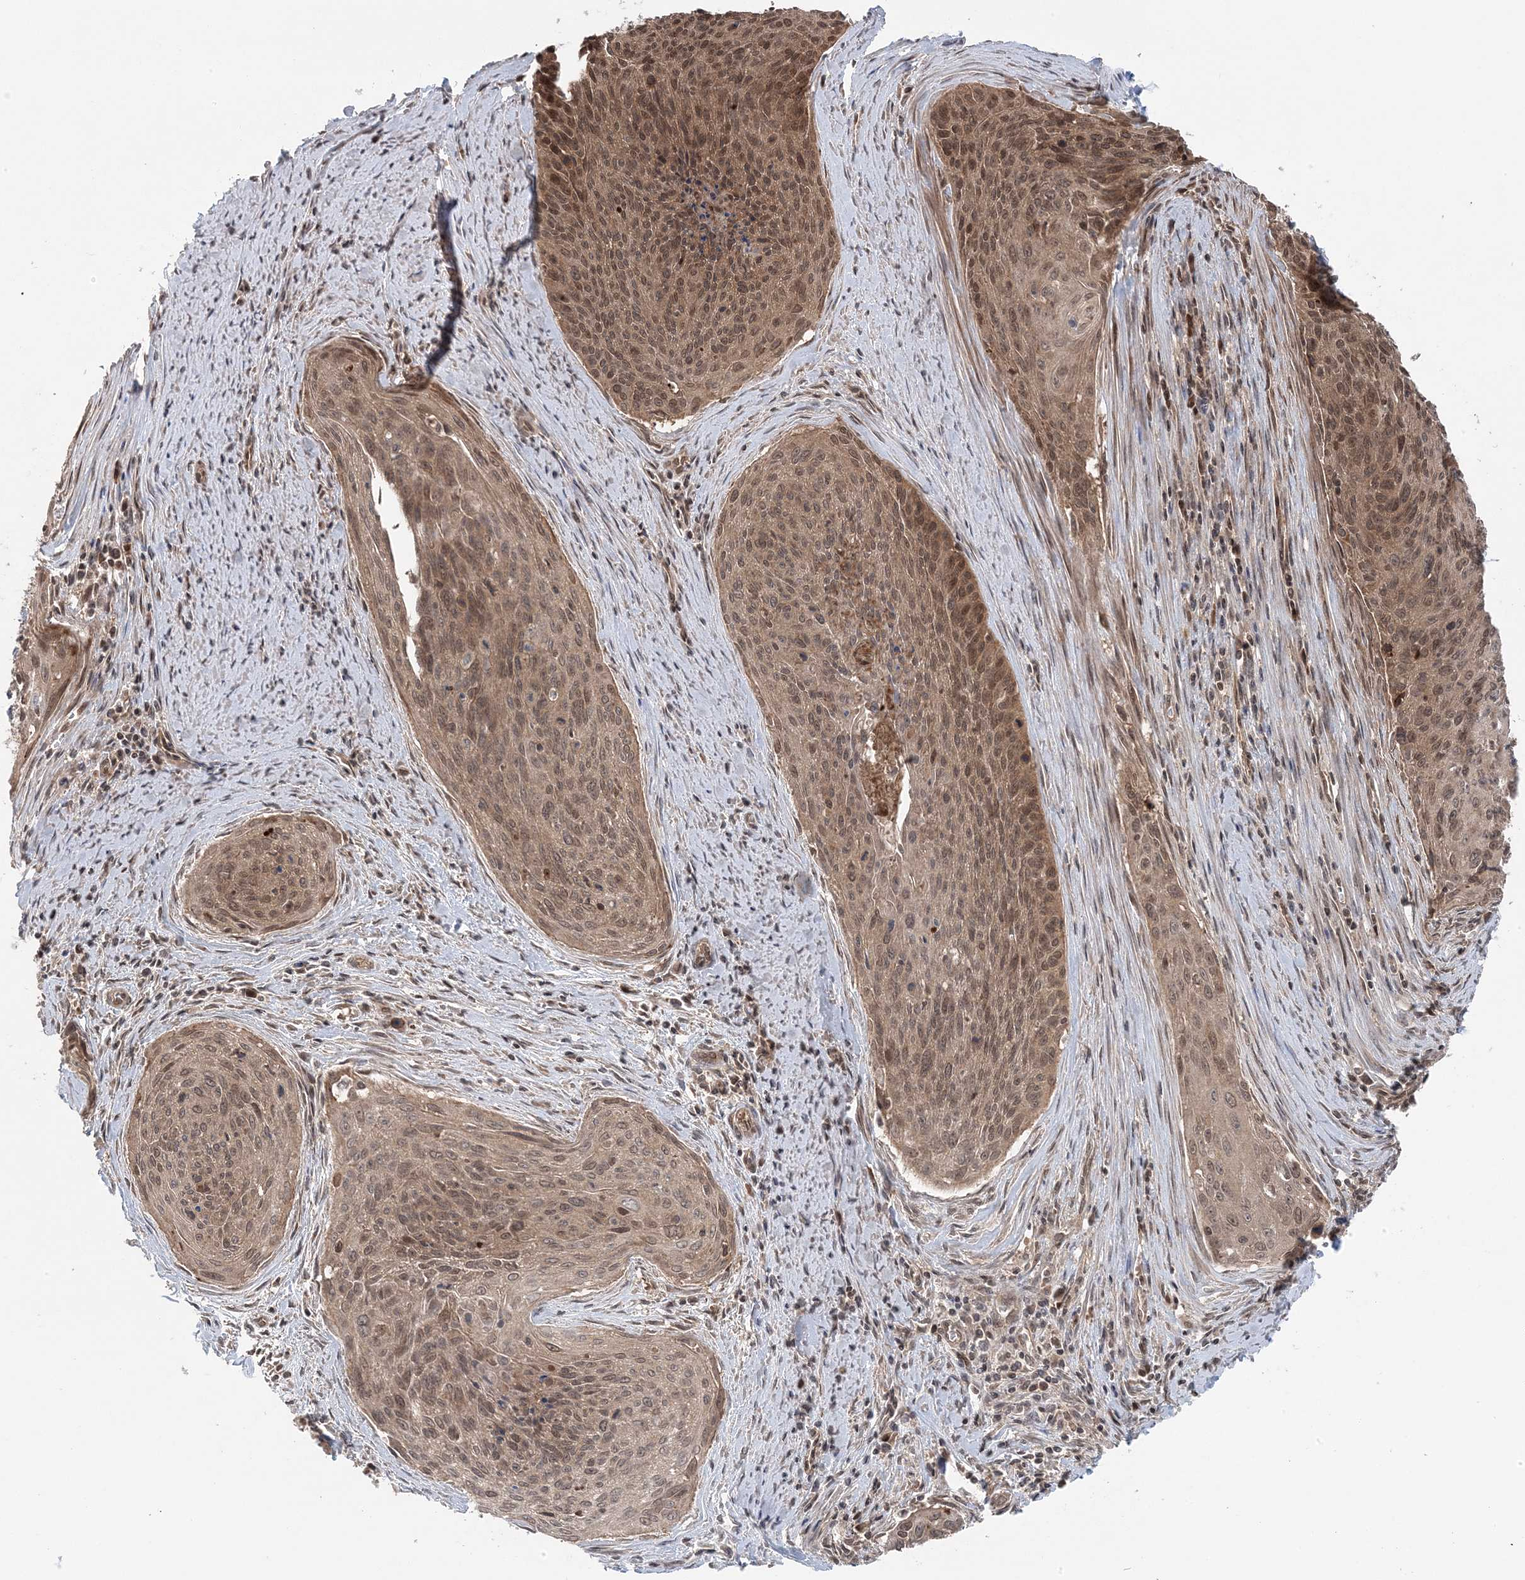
{"staining": {"intensity": "moderate", "quantity": ">75%", "location": "cytoplasmic/membranous,nuclear"}, "tissue": "cervical cancer", "cell_type": "Tumor cells", "image_type": "cancer", "snomed": [{"axis": "morphology", "description": "Squamous cell carcinoma, NOS"}, {"axis": "topography", "description": "Cervix"}], "caption": "About >75% of tumor cells in cervical cancer (squamous cell carcinoma) demonstrate moderate cytoplasmic/membranous and nuclear protein positivity as visualized by brown immunohistochemical staining.", "gene": "MAPK1IP1L", "patient": {"sex": "female", "age": 55}}